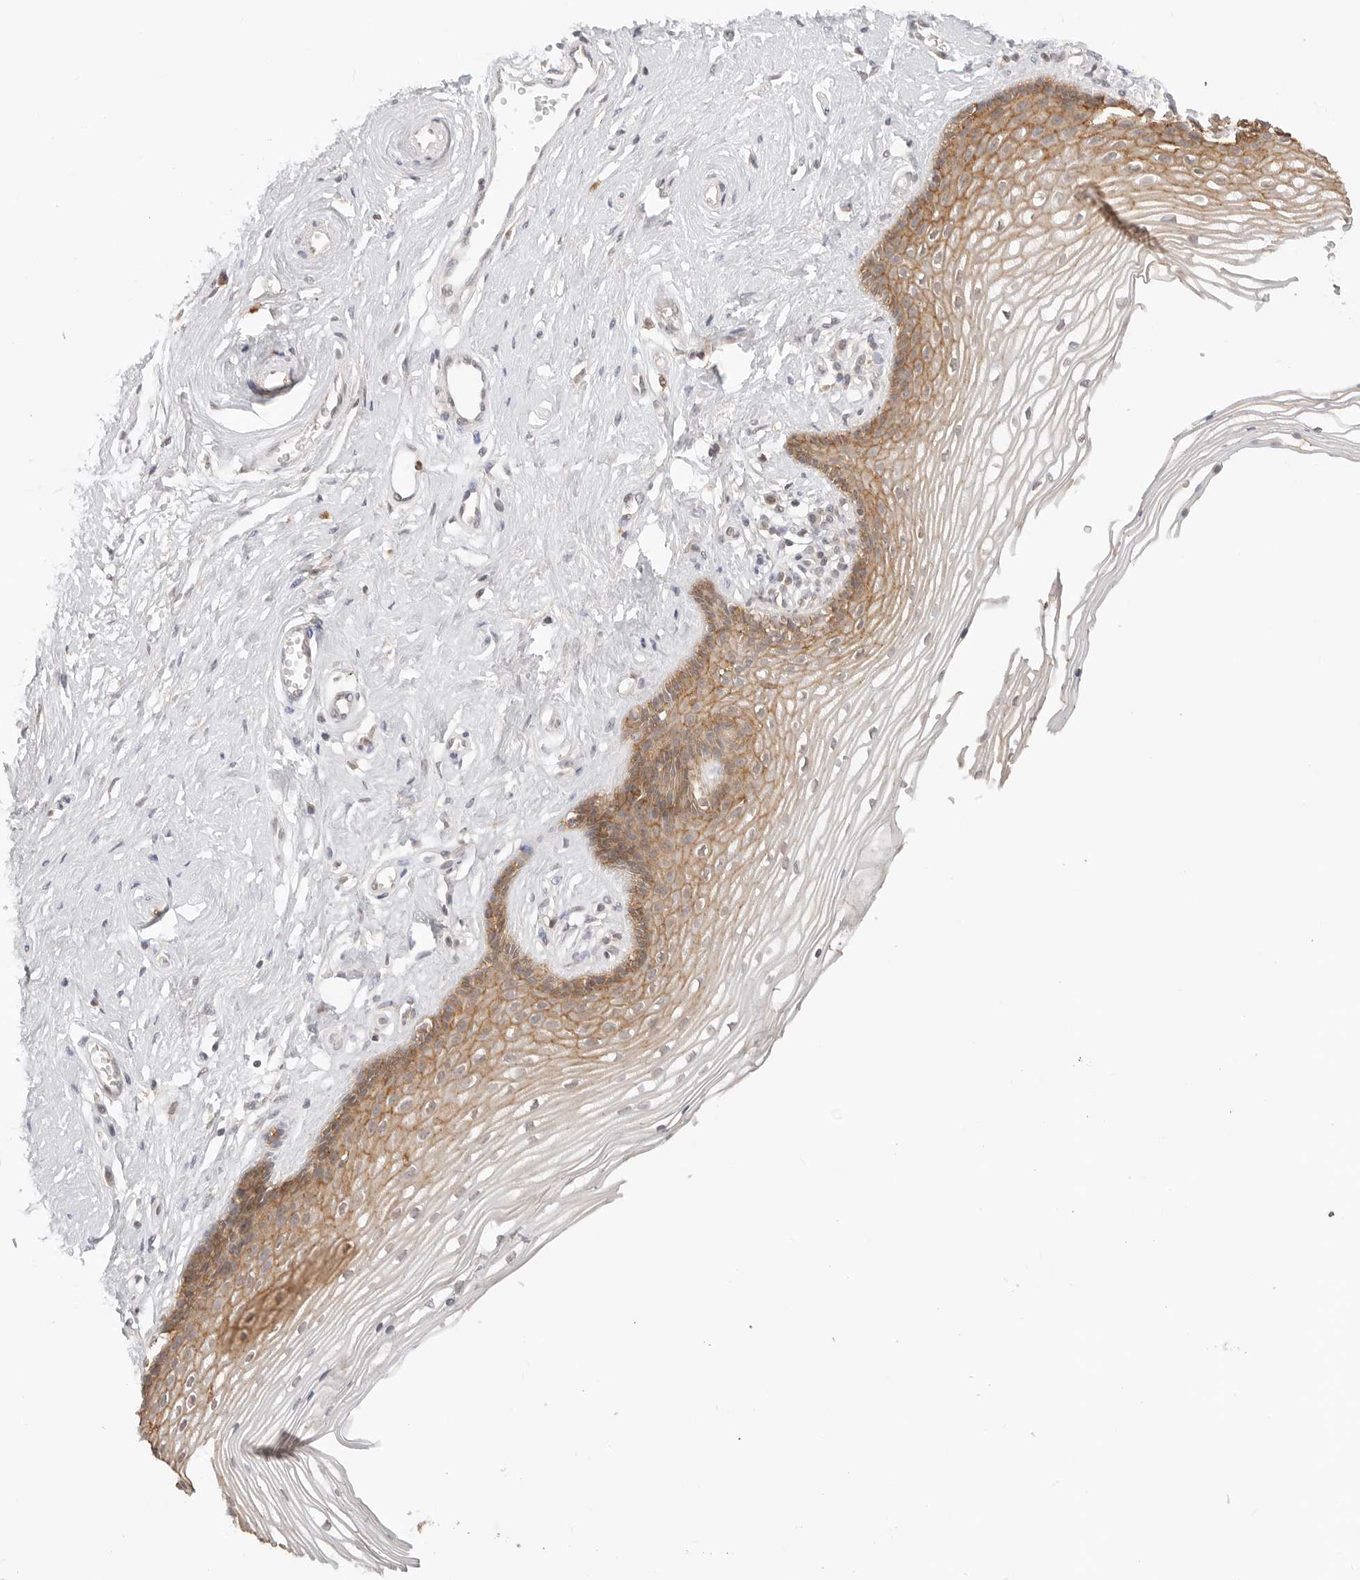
{"staining": {"intensity": "moderate", "quantity": ">75%", "location": "cytoplasmic/membranous"}, "tissue": "vagina", "cell_type": "Squamous epithelial cells", "image_type": "normal", "snomed": [{"axis": "morphology", "description": "Normal tissue, NOS"}, {"axis": "topography", "description": "Vagina"}], "caption": "High-power microscopy captured an IHC micrograph of benign vagina, revealing moderate cytoplasmic/membranous positivity in about >75% of squamous epithelial cells.", "gene": "EPHA1", "patient": {"sex": "female", "age": 46}}